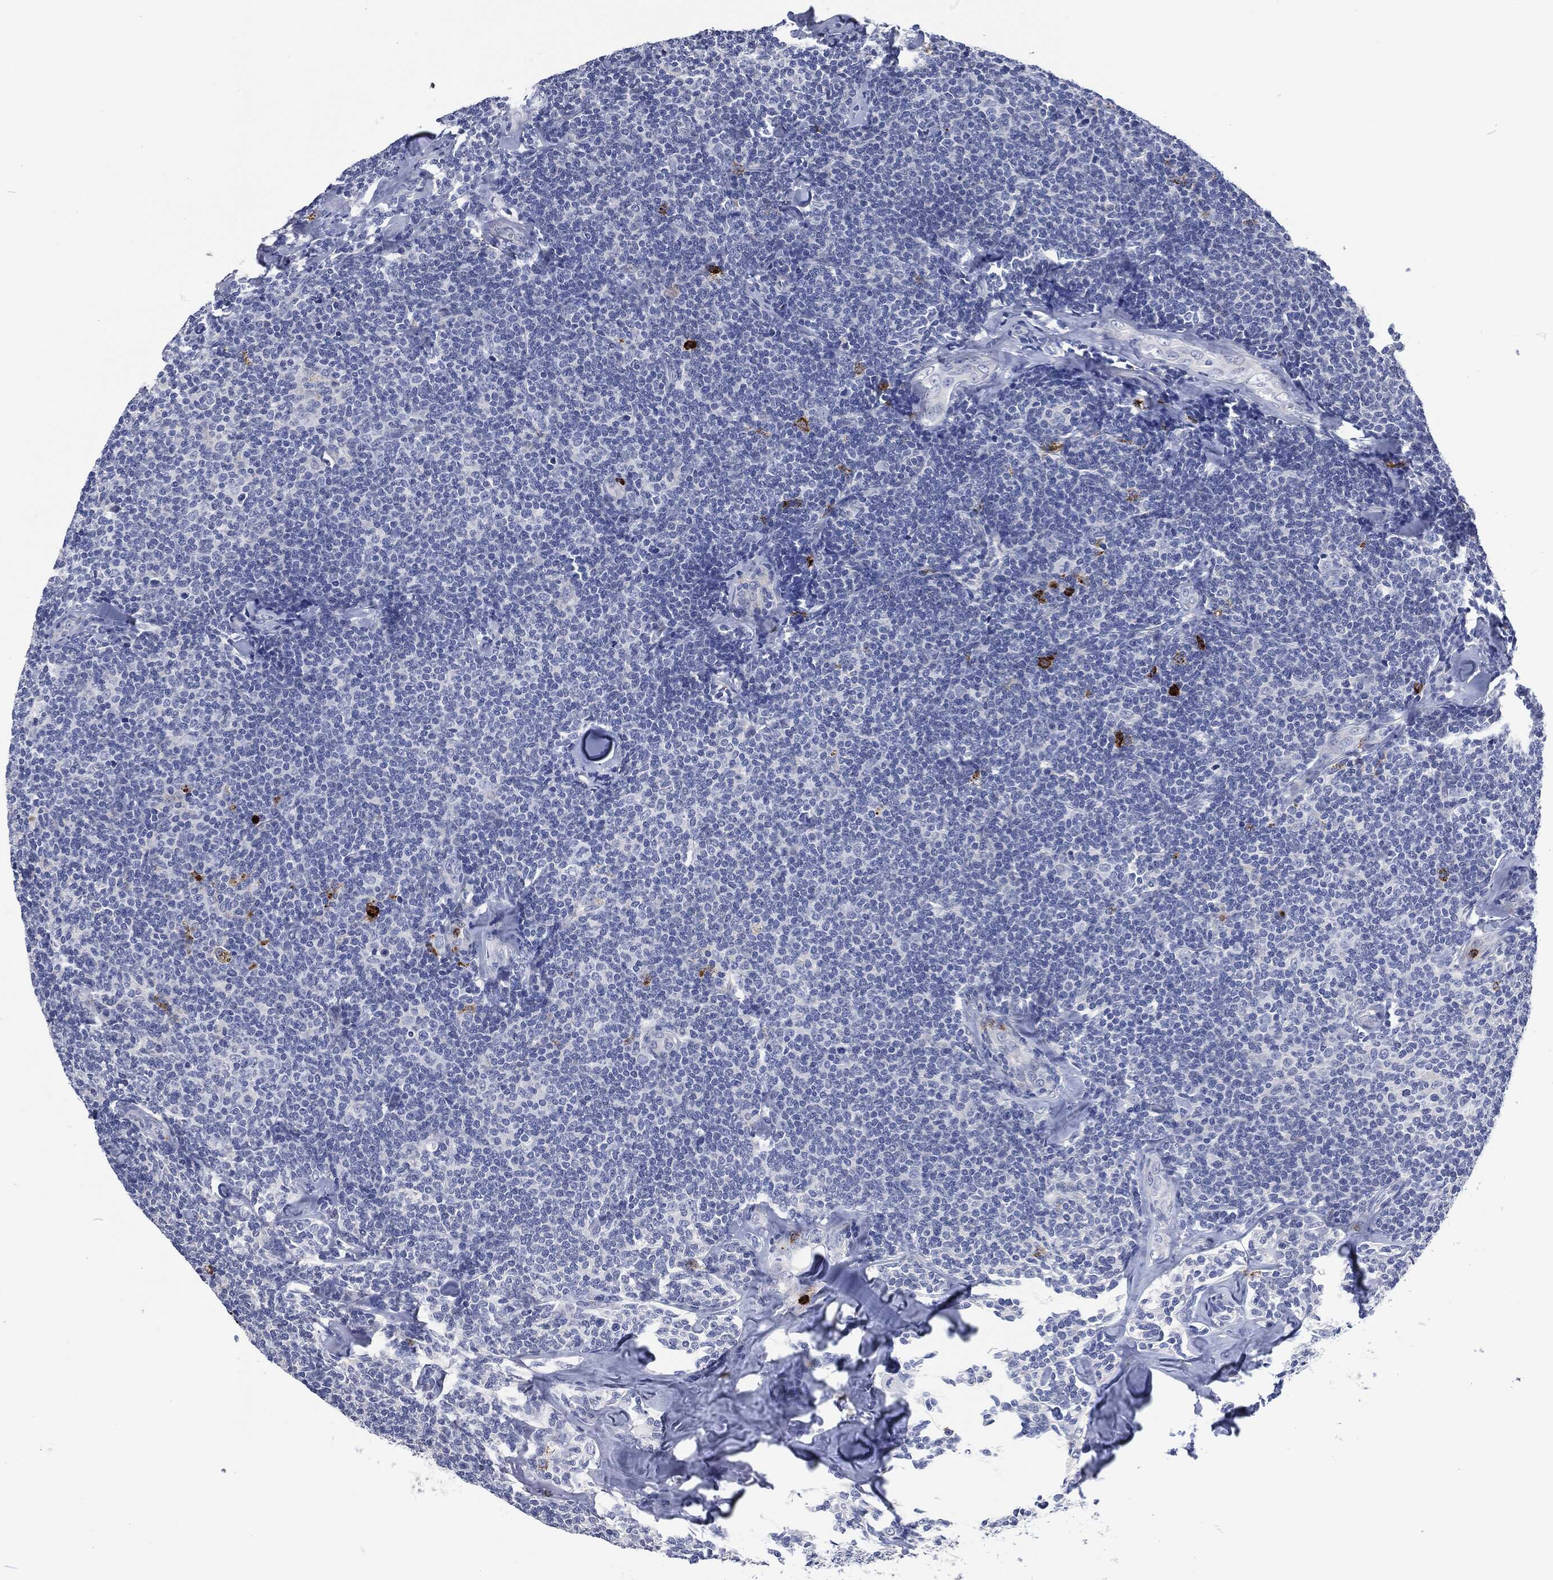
{"staining": {"intensity": "negative", "quantity": "none", "location": "none"}, "tissue": "lymphoma", "cell_type": "Tumor cells", "image_type": "cancer", "snomed": [{"axis": "morphology", "description": "Malignant lymphoma, non-Hodgkin's type, Low grade"}, {"axis": "topography", "description": "Lymph node"}], "caption": "Micrograph shows no protein expression in tumor cells of lymphoma tissue.", "gene": "MPO", "patient": {"sex": "female", "age": 56}}